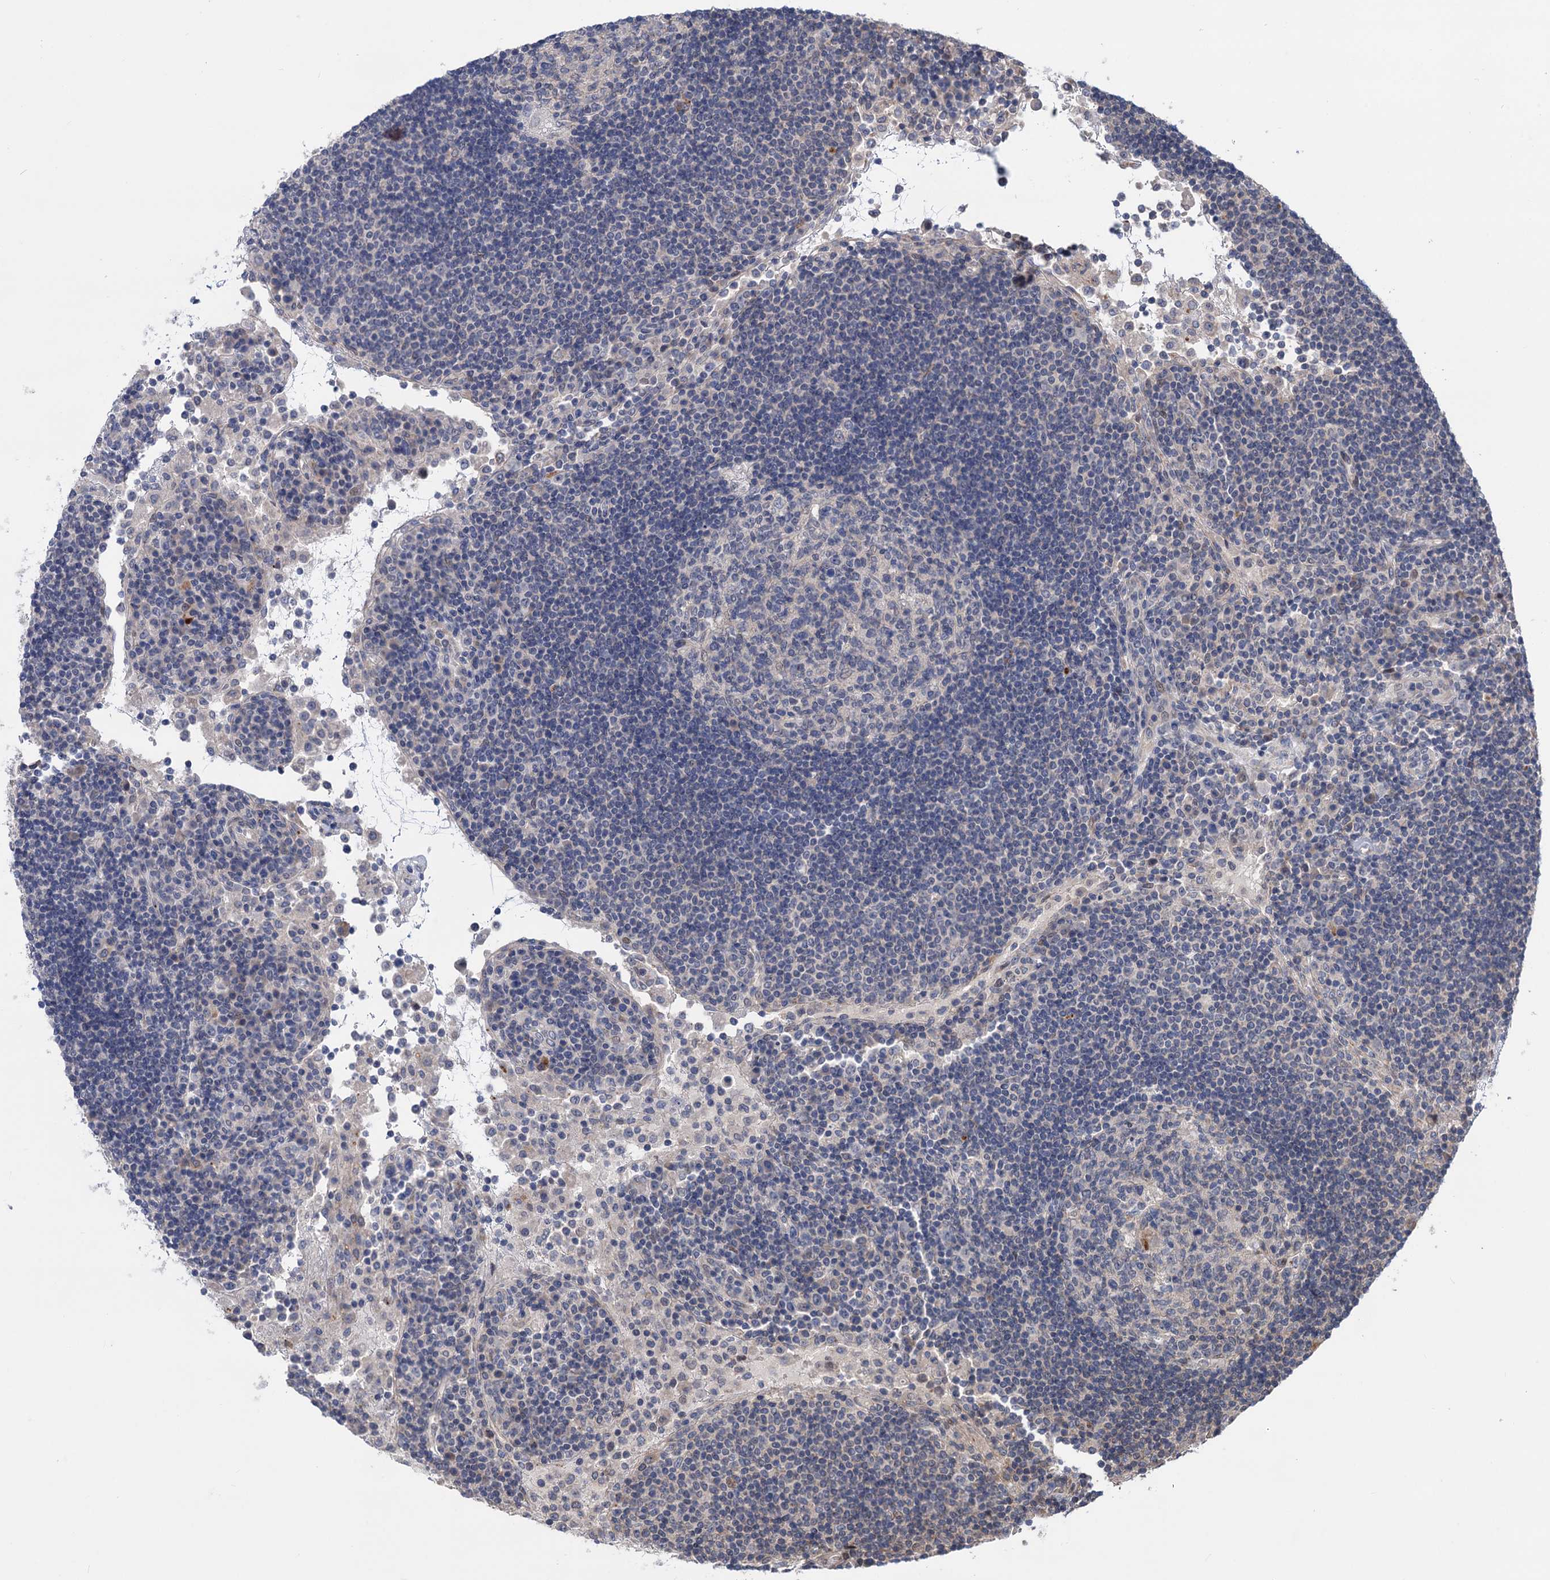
{"staining": {"intensity": "negative", "quantity": "none", "location": "none"}, "tissue": "lymph node", "cell_type": "Germinal center cells", "image_type": "normal", "snomed": [{"axis": "morphology", "description": "Normal tissue, NOS"}, {"axis": "topography", "description": "Lymph node"}], "caption": "Lymph node stained for a protein using immunohistochemistry (IHC) reveals no positivity germinal center cells.", "gene": "UBR1", "patient": {"sex": "female", "age": 53}}